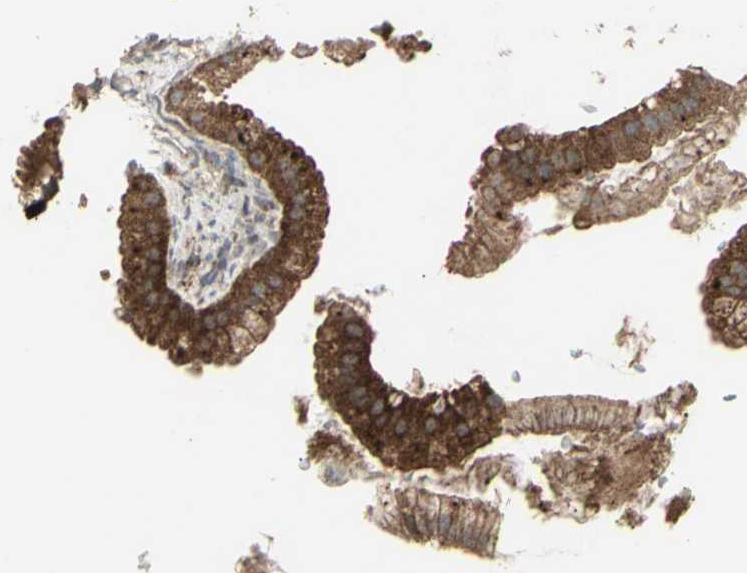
{"staining": {"intensity": "strong", "quantity": ">75%", "location": "cytoplasmic/membranous"}, "tissue": "gallbladder", "cell_type": "Glandular cells", "image_type": "normal", "snomed": [{"axis": "morphology", "description": "Normal tissue, NOS"}, {"axis": "topography", "description": "Gallbladder"}], "caption": "Protein expression by immunohistochemistry displays strong cytoplasmic/membranous positivity in approximately >75% of glandular cells in unremarkable gallbladder.", "gene": "RNASEL", "patient": {"sex": "female", "age": 64}}